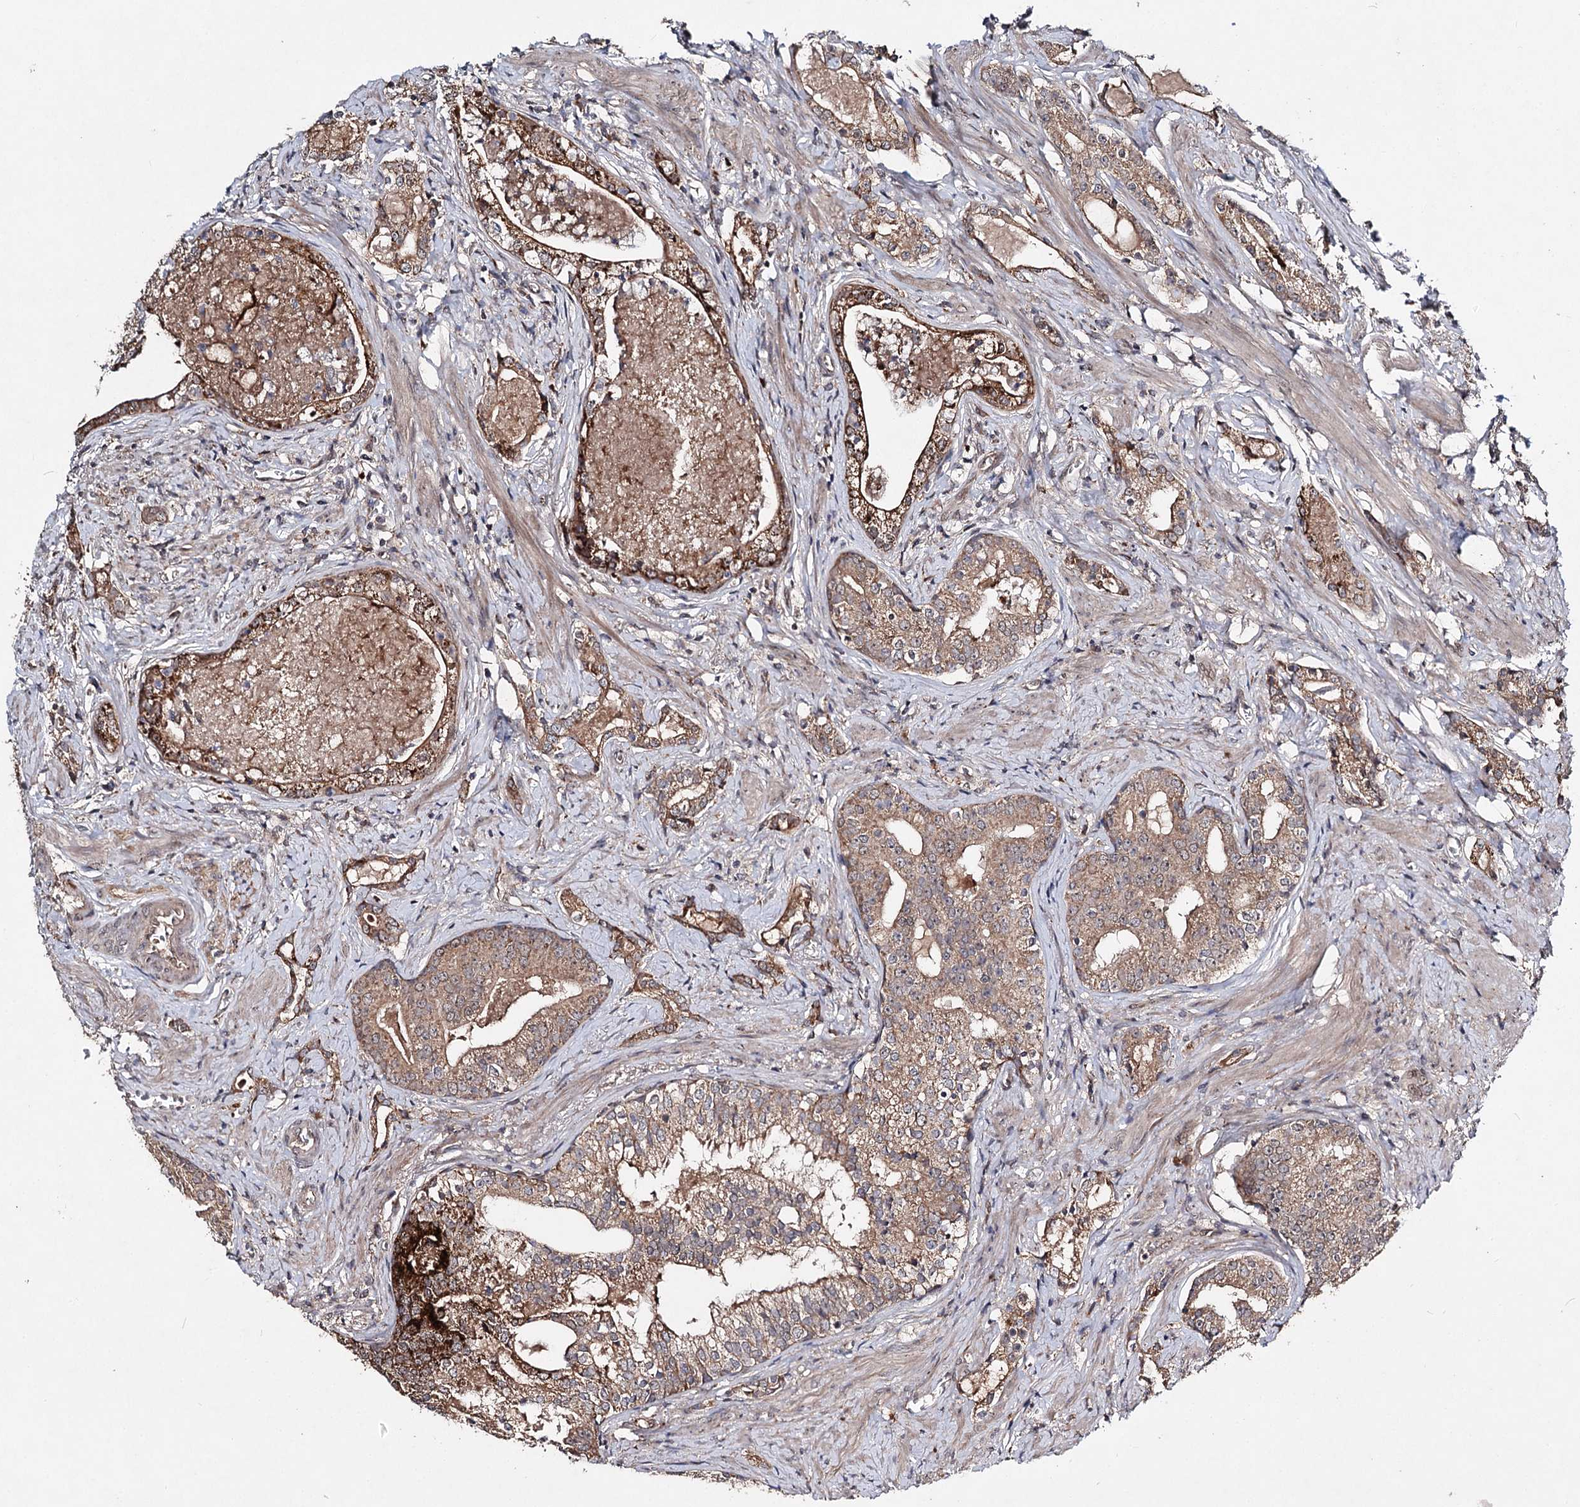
{"staining": {"intensity": "strong", "quantity": "25%-75%", "location": "cytoplasmic/membranous"}, "tissue": "prostate cancer", "cell_type": "Tumor cells", "image_type": "cancer", "snomed": [{"axis": "morphology", "description": "Adenocarcinoma, High grade"}, {"axis": "topography", "description": "Prostate"}], "caption": "An immunohistochemistry (IHC) histopathology image of neoplastic tissue is shown. Protein staining in brown labels strong cytoplasmic/membranous positivity in prostate cancer (high-grade adenocarcinoma) within tumor cells.", "gene": "MSANTD2", "patient": {"sex": "male", "age": 58}}